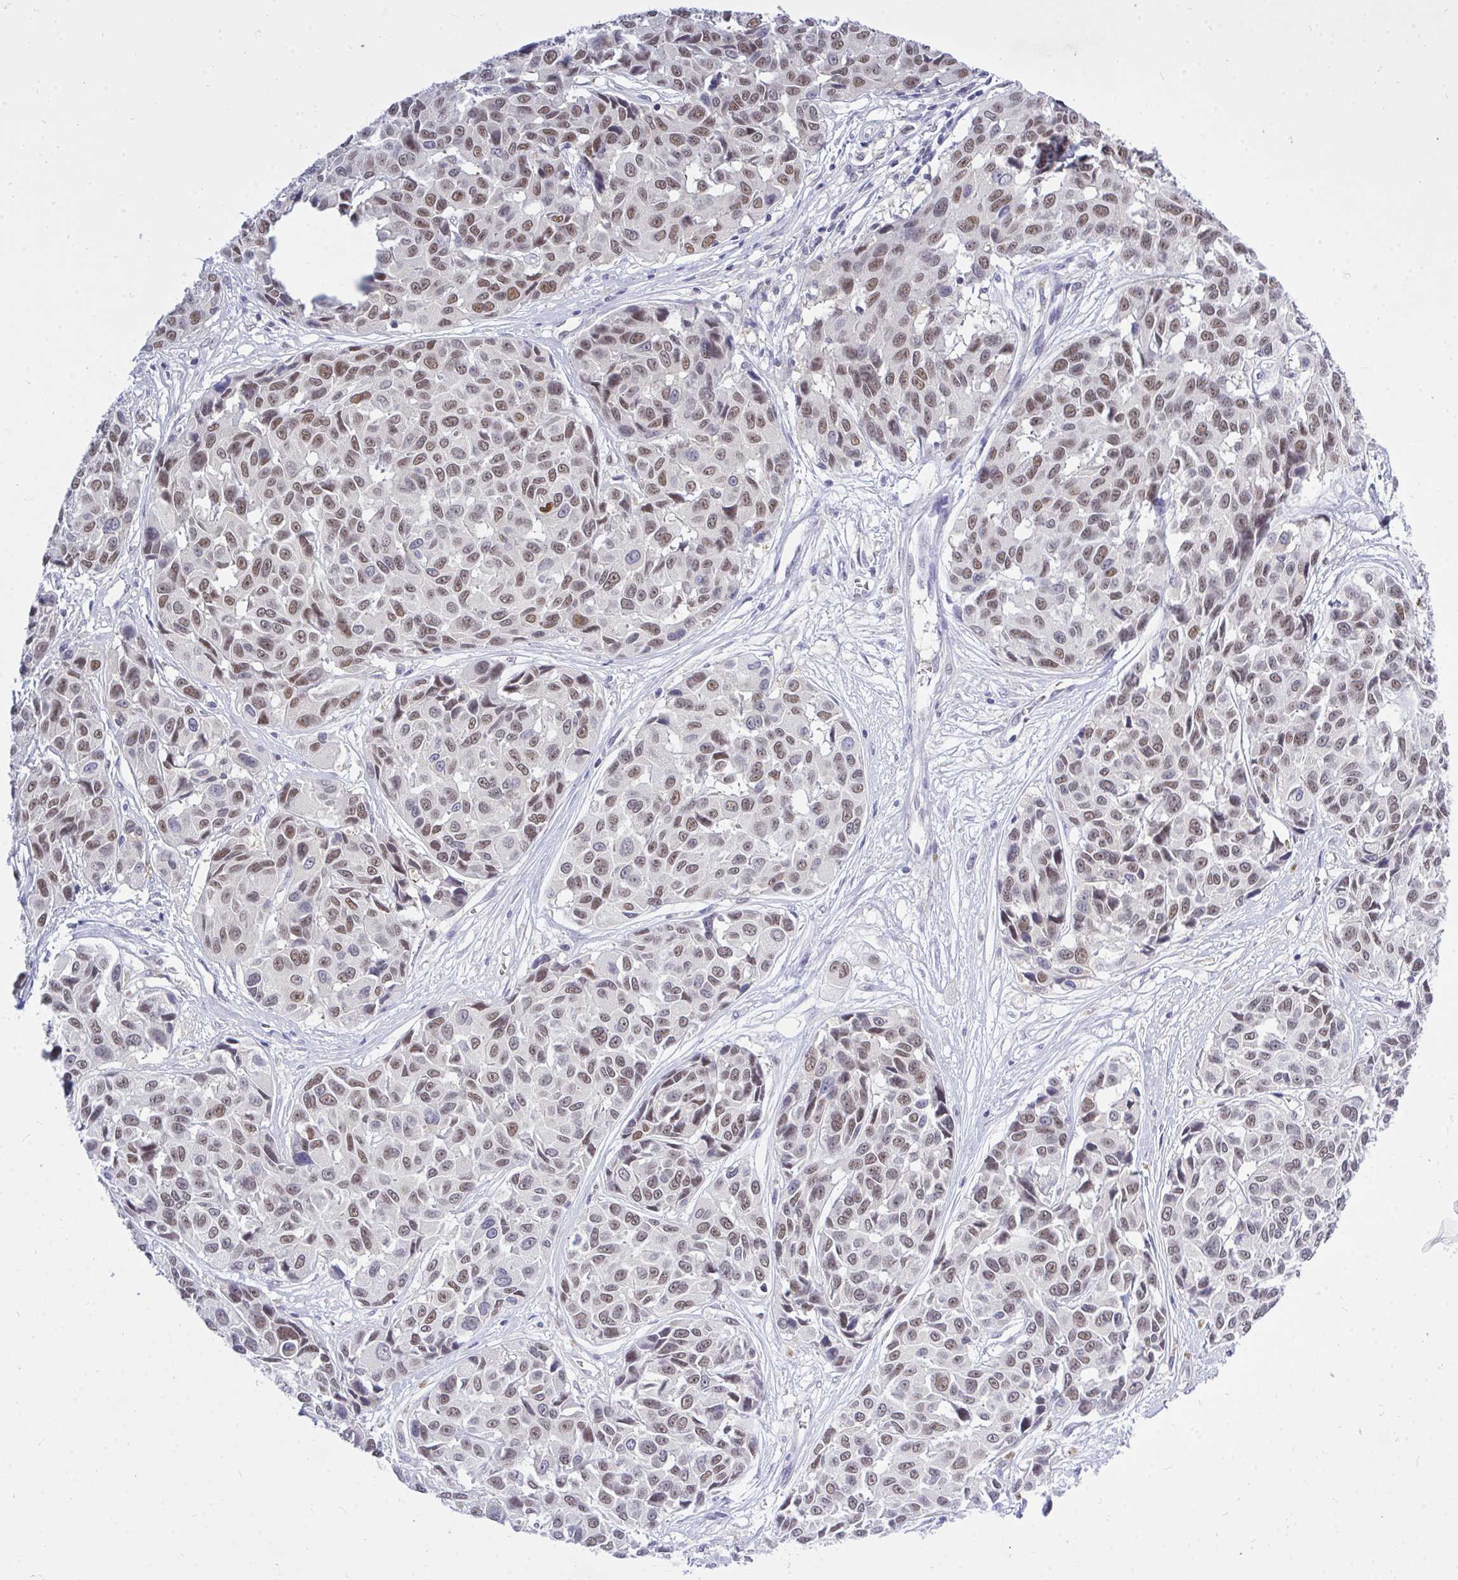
{"staining": {"intensity": "moderate", "quantity": ">75%", "location": "nuclear"}, "tissue": "melanoma", "cell_type": "Tumor cells", "image_type": "cancer", "snomed": [{"axis": "morphology", "description": "Malignant melanoma, NOS"}, {"axis": "topography", "description": "Skin"}], "caption": "Moderate nuclear protein positivity is seen in approximately >75% of tumor cells in melanoma.", "gene": "THOP1", "patient": {"sex": "female", "age": 66}}